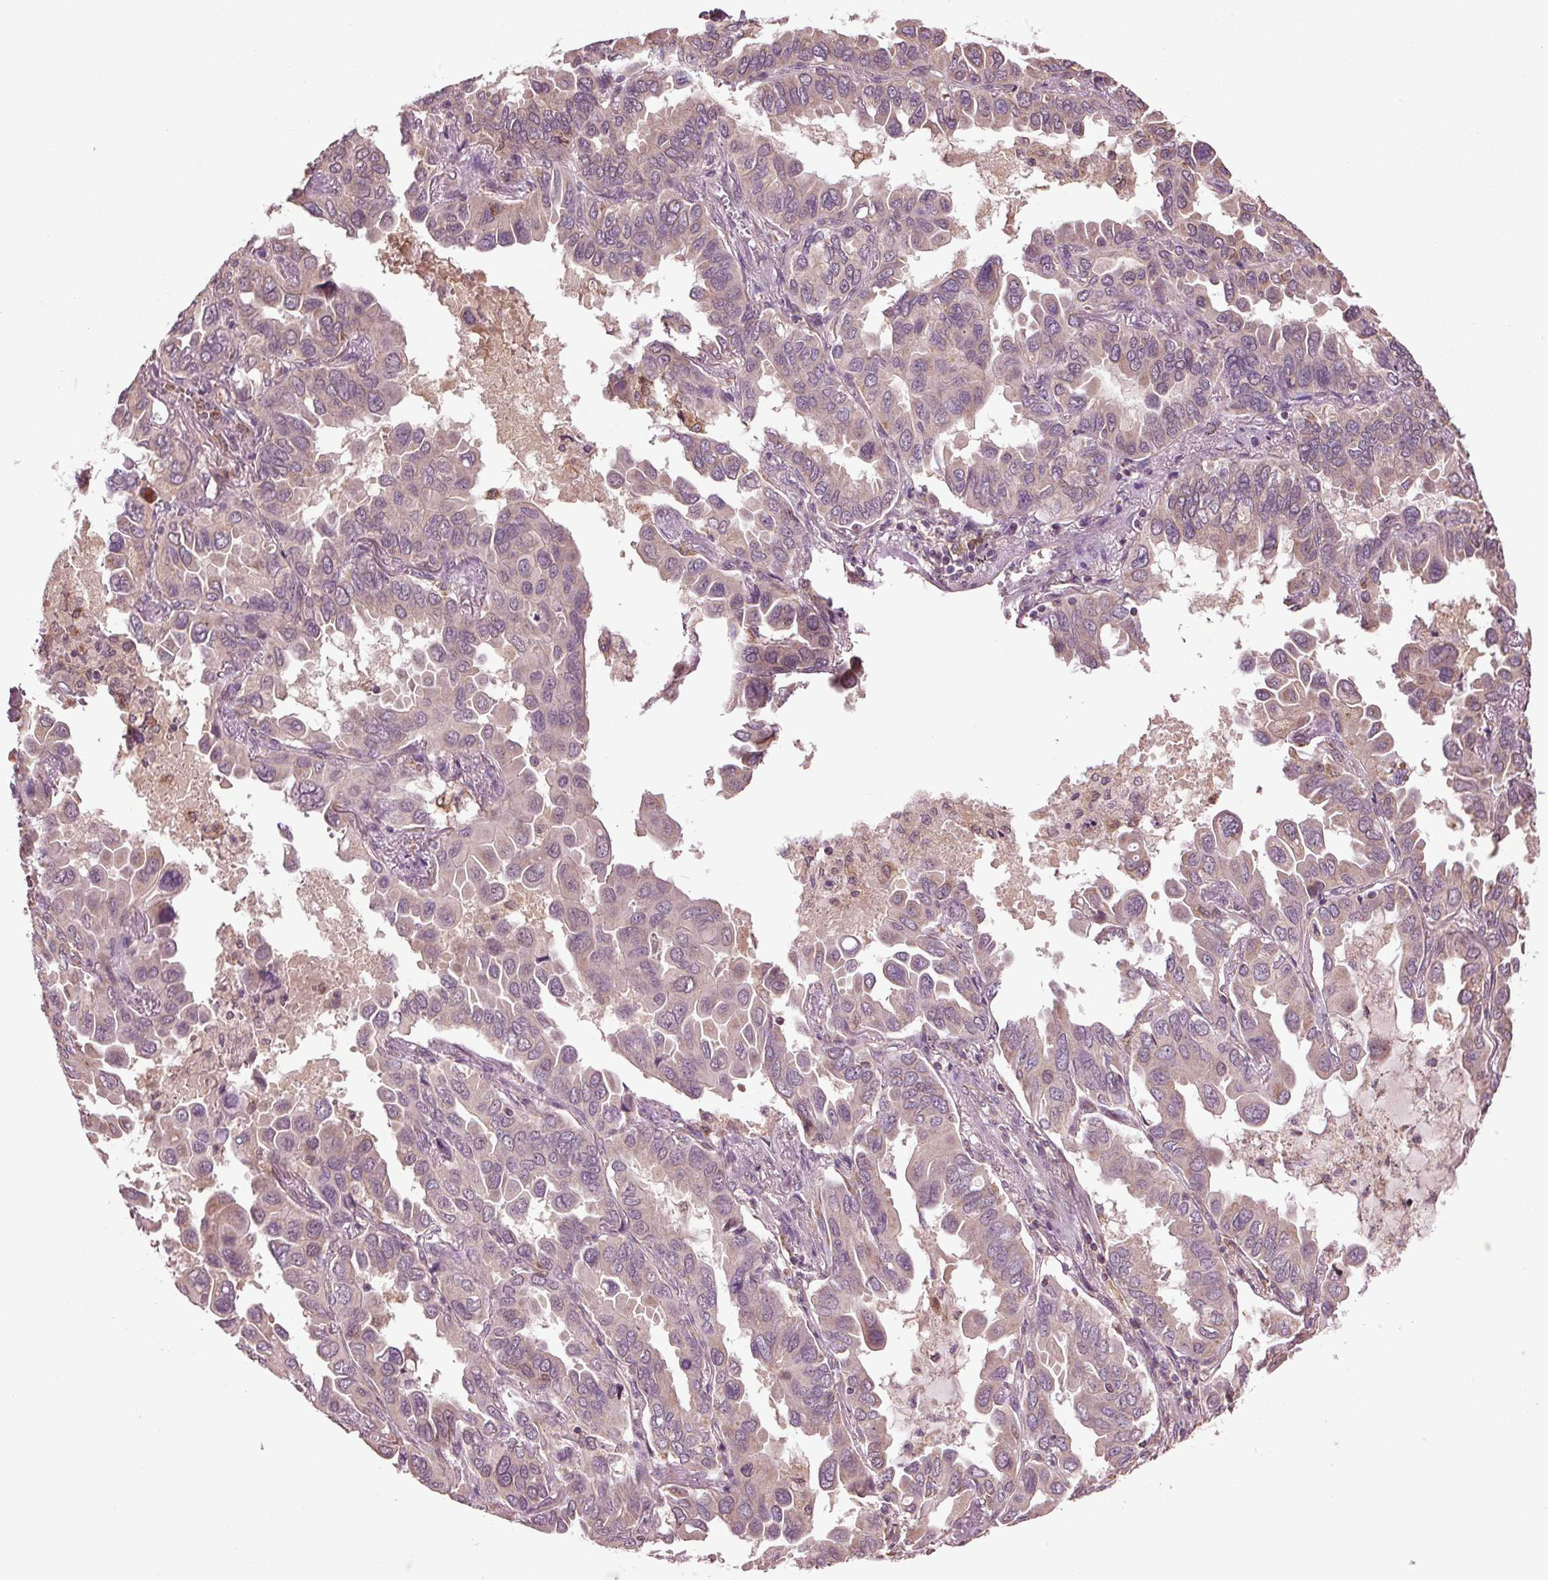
{"staining": {"intensity": "negative", "quantity": "none", "location": "none"}, "tissue": "lung cancer", "cell_type": "Tumor cells", "image_type": "cancer", "snomed": [{"axis": "morphology", "description": "Adenocarcinoma, NOS"}, {"axis": "topography", "description": "Lung"}], "caption": "Lung cancer (adenocarcinoma) was stained to show a protein in brown. There is no significant positivity in tumor cells. (DAB immunohistochemistry (IHC) visualized using brightfield microscopy, high magnification).", "gene": "RNPEP", "patient": {"sex": "male", "age": 64}}